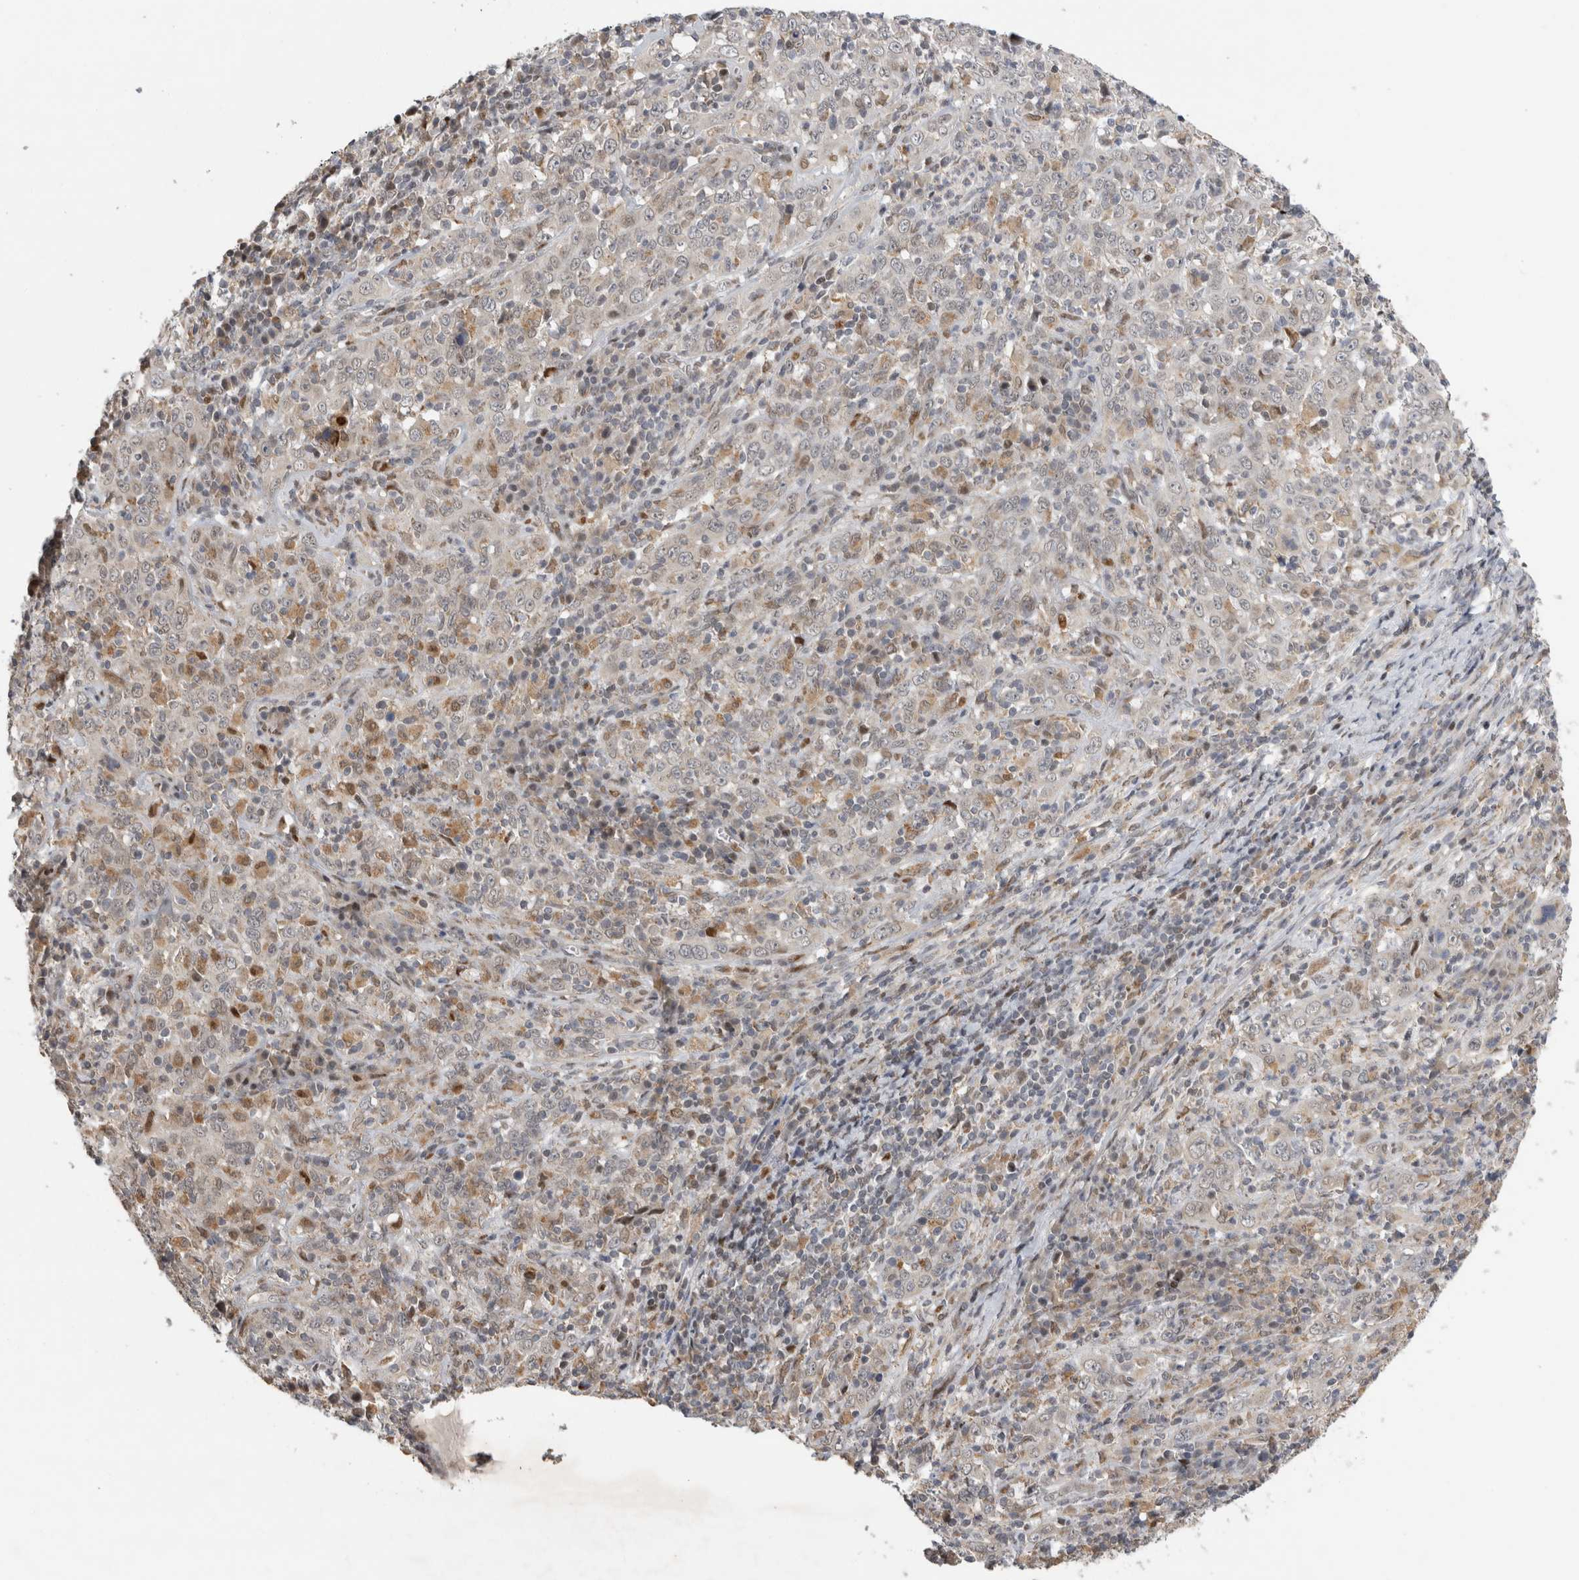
{"staining": {"intensity": "weak", "quantity": "<25%", "location": "cytoplasmic/membranous"}, "tissue": "cervical cancer", "cell_type": "Tumor cells", "image_type": "cancer", "snomed": [{"axis": "morphology", "description": "Squamous cell carcinoma, NOS"}, {"axis": "topography", "description": "Cervix"}], "caption": "Immunohistochemistry image of neoplastic tissue: human squamous cell carcinoma (cervical) stained with DAB (3,3'-diaminobenzidine) shows no significant protein staining in tumor cells.", "gene": "C8orf58", "patient": {"sex": "female", "age": 46}}